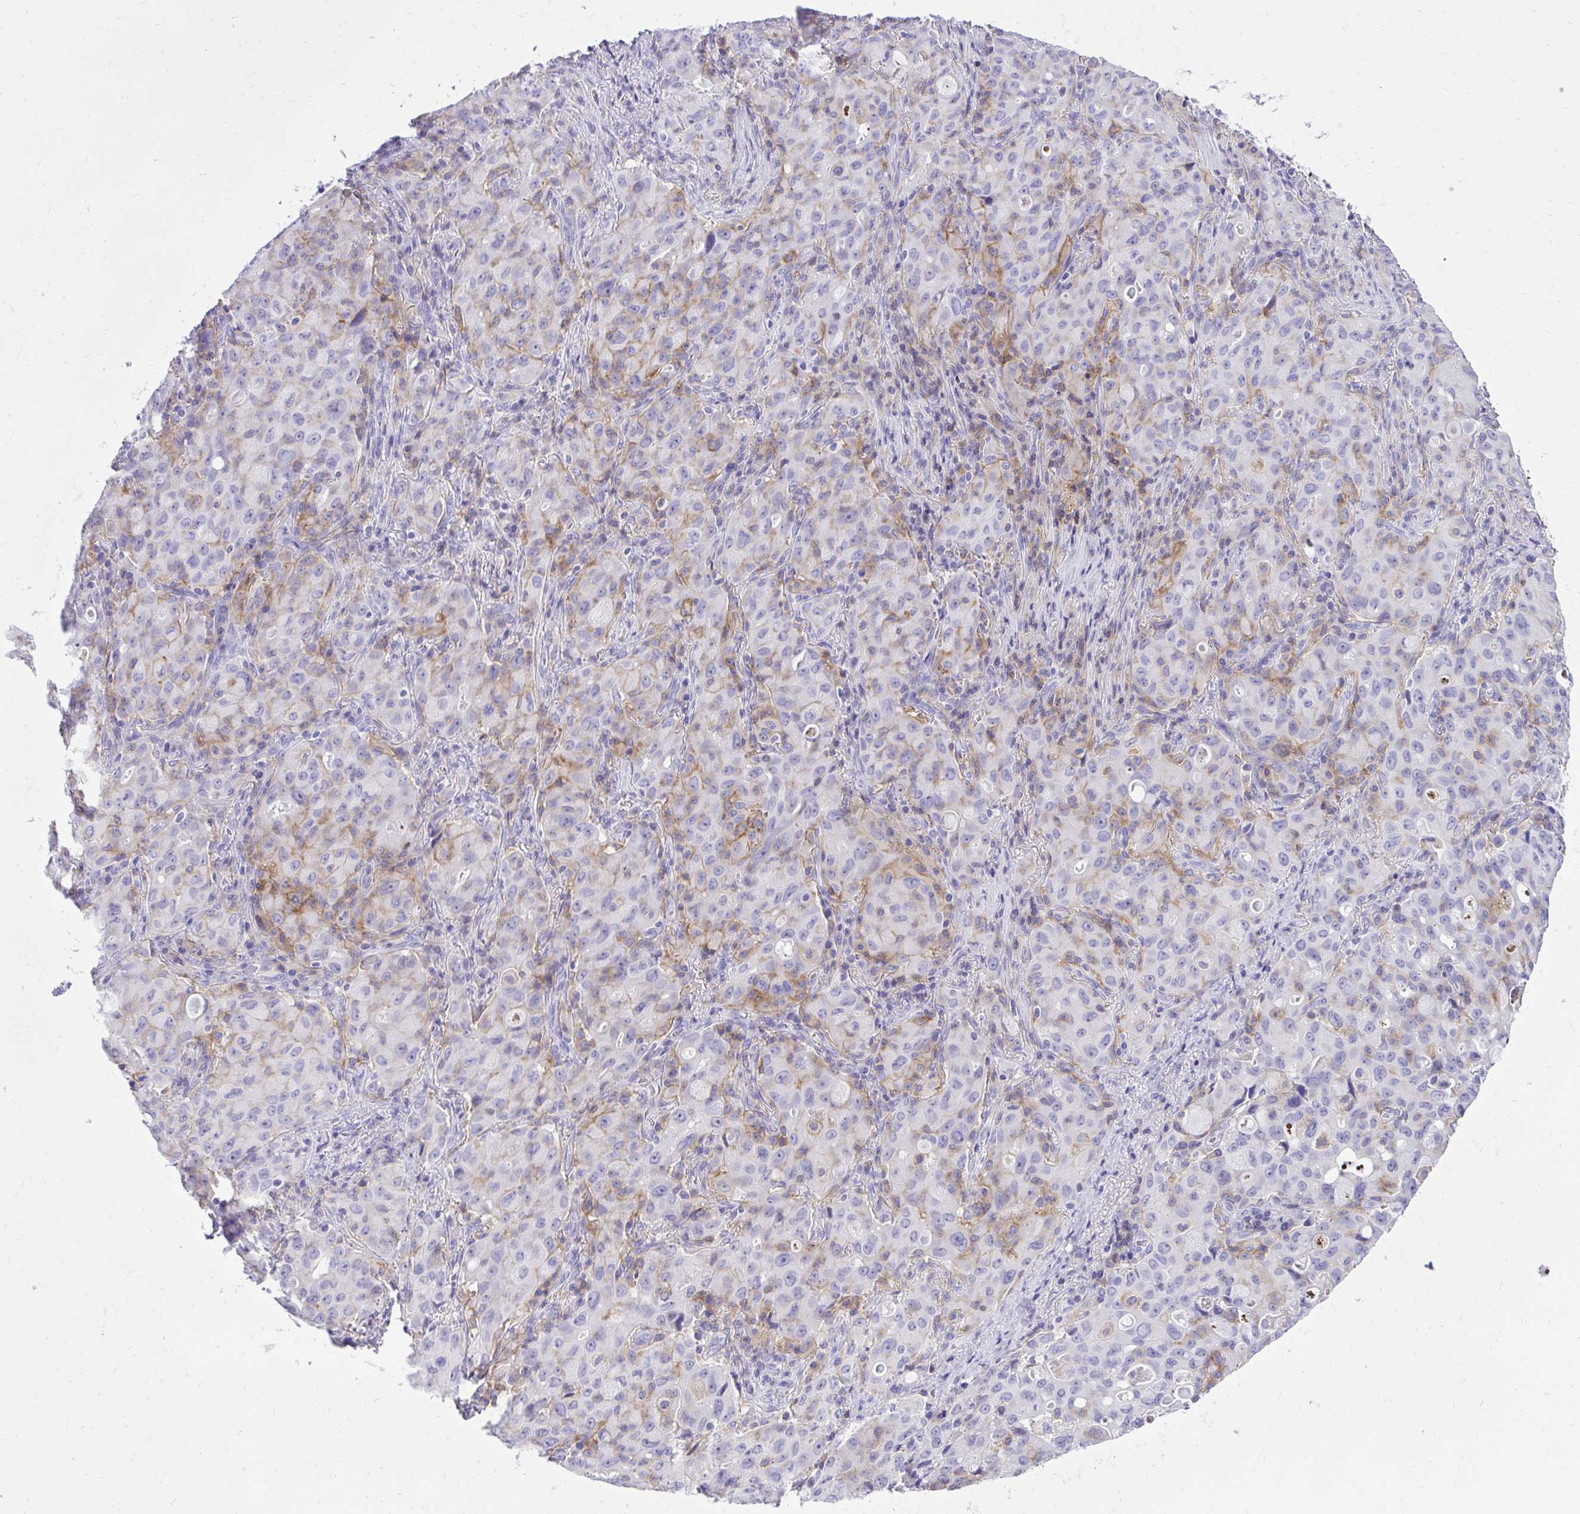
{"staining": {"intensity": "negative", "quantity": "none", "location": "none"}, "tissue": "lung cancer", "cell_type": "Tumor cells", "image_type": "cancer", "snomed": [{"axis": "morphology", "description": "Adenocarcinoma, NOS"}, {"axis": "topography", "description": "Lung"}], "caption": "Photomicrograph shows no protein expression in tumor cells of adenocarcinoma (lung) tissue. The staining was performed using DAB (3,3'-diaminobenzidine) to visualize the protein expression in brown, while the nuclei were stained in blue with hematoxylin (Magnification: 20x).", "gene": "GPRIN3", "patient": {"sex": "female", "age": 44}}